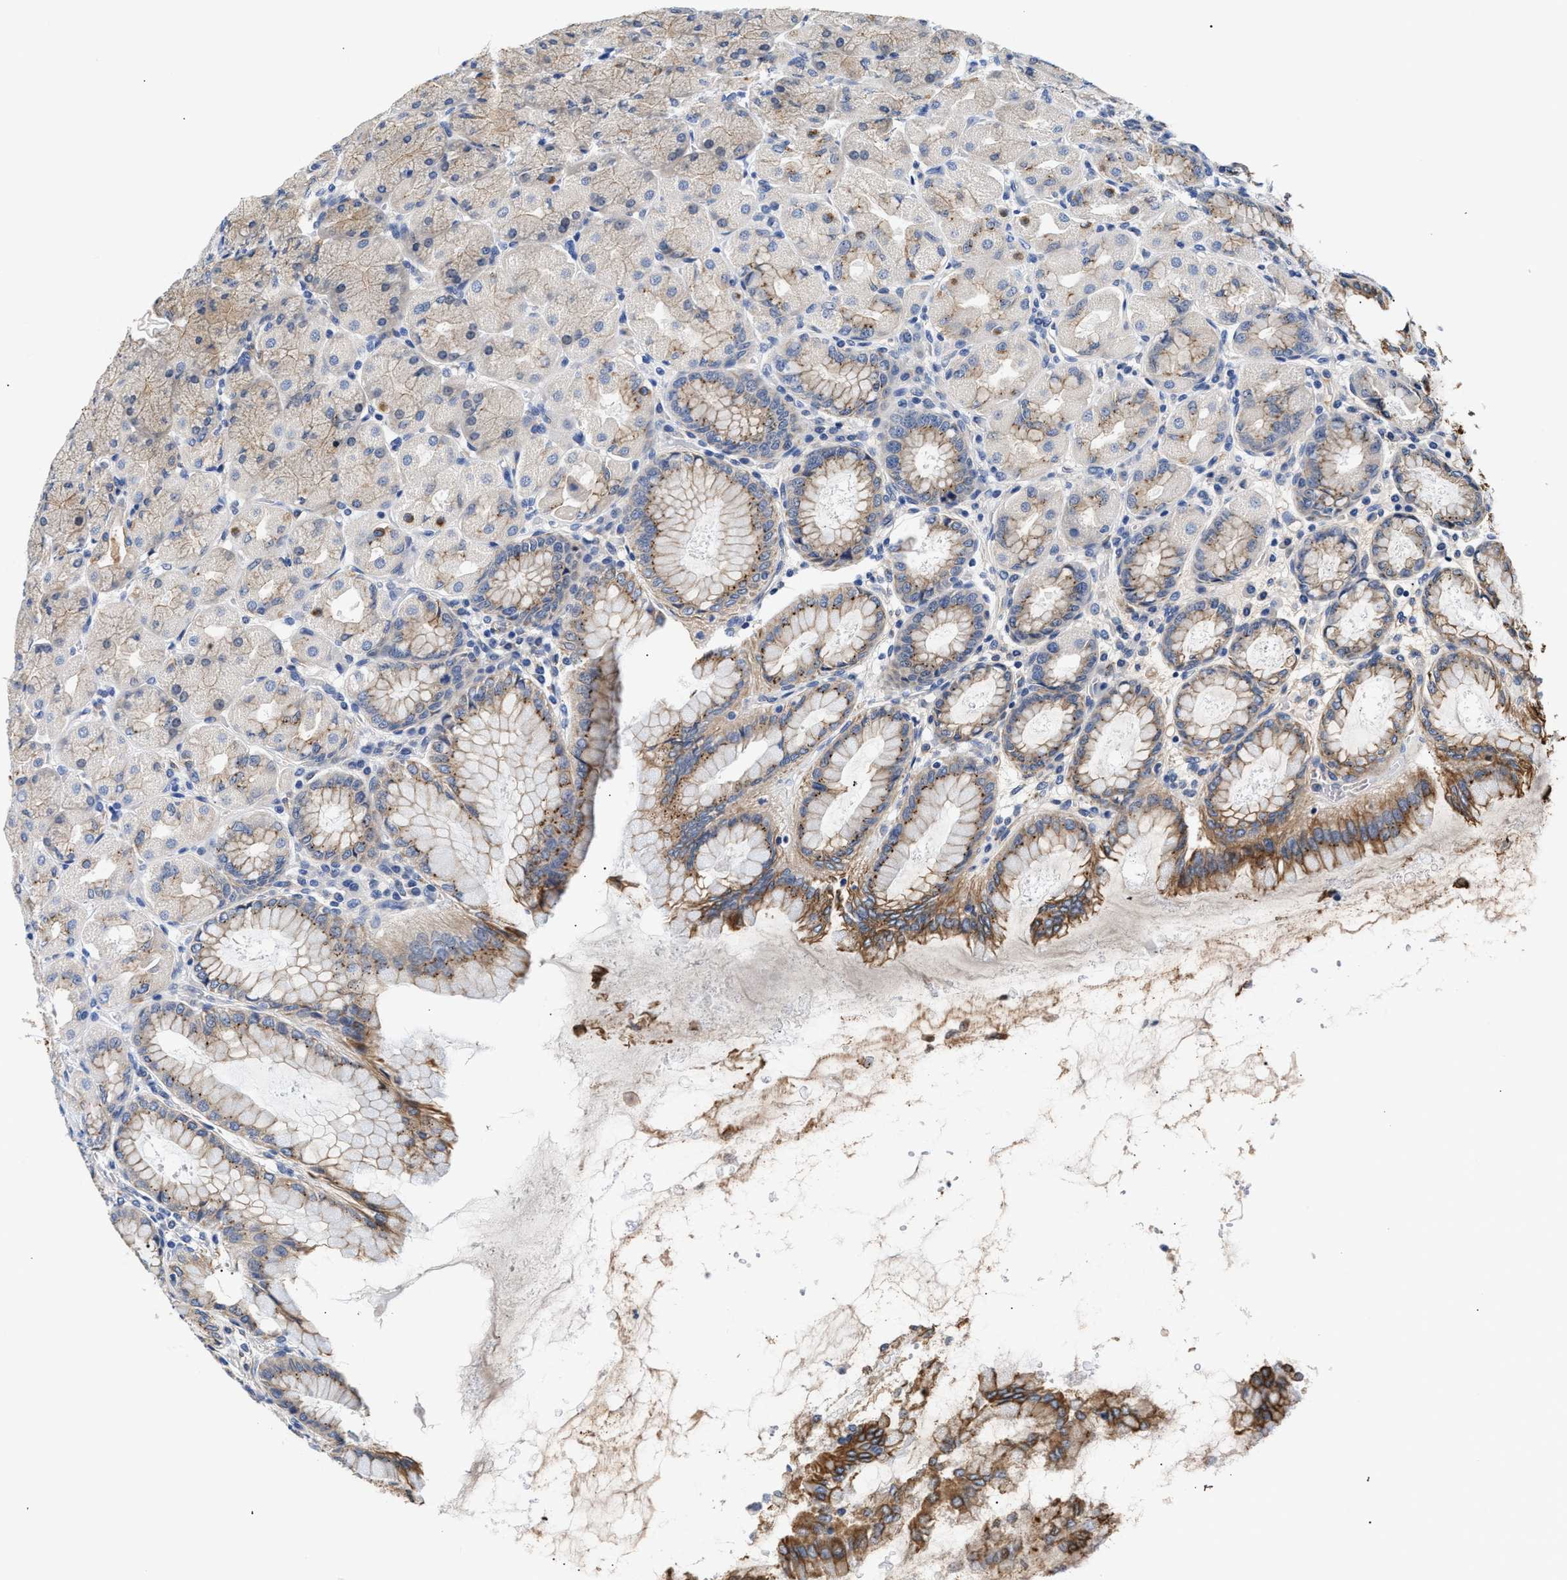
{"staining": {"intensity": "moderate", "quantity": "25%-75%", "location": "cytoplasmic/membranous"}, "tissue": "stomach", "cell_type": "Glandular cells", "image_type": "normal", "snomed": [{"axis": "morphology", "description": "Normal tissue, NOS"}, {"axis": "topography", "description": "Stomach, upper"}], "caption": "Immunohistochemistry image of unremarkable stomach: human stomach stained using IHC reveals medium levels of moderate protein expression localized specifically in the cytoplasmic/membranous of glandular cells, appearing as a cytoplasmic/membranous brown color.", "gene": "CCDC146", "patient": {"sex": "female", "age": 56}}